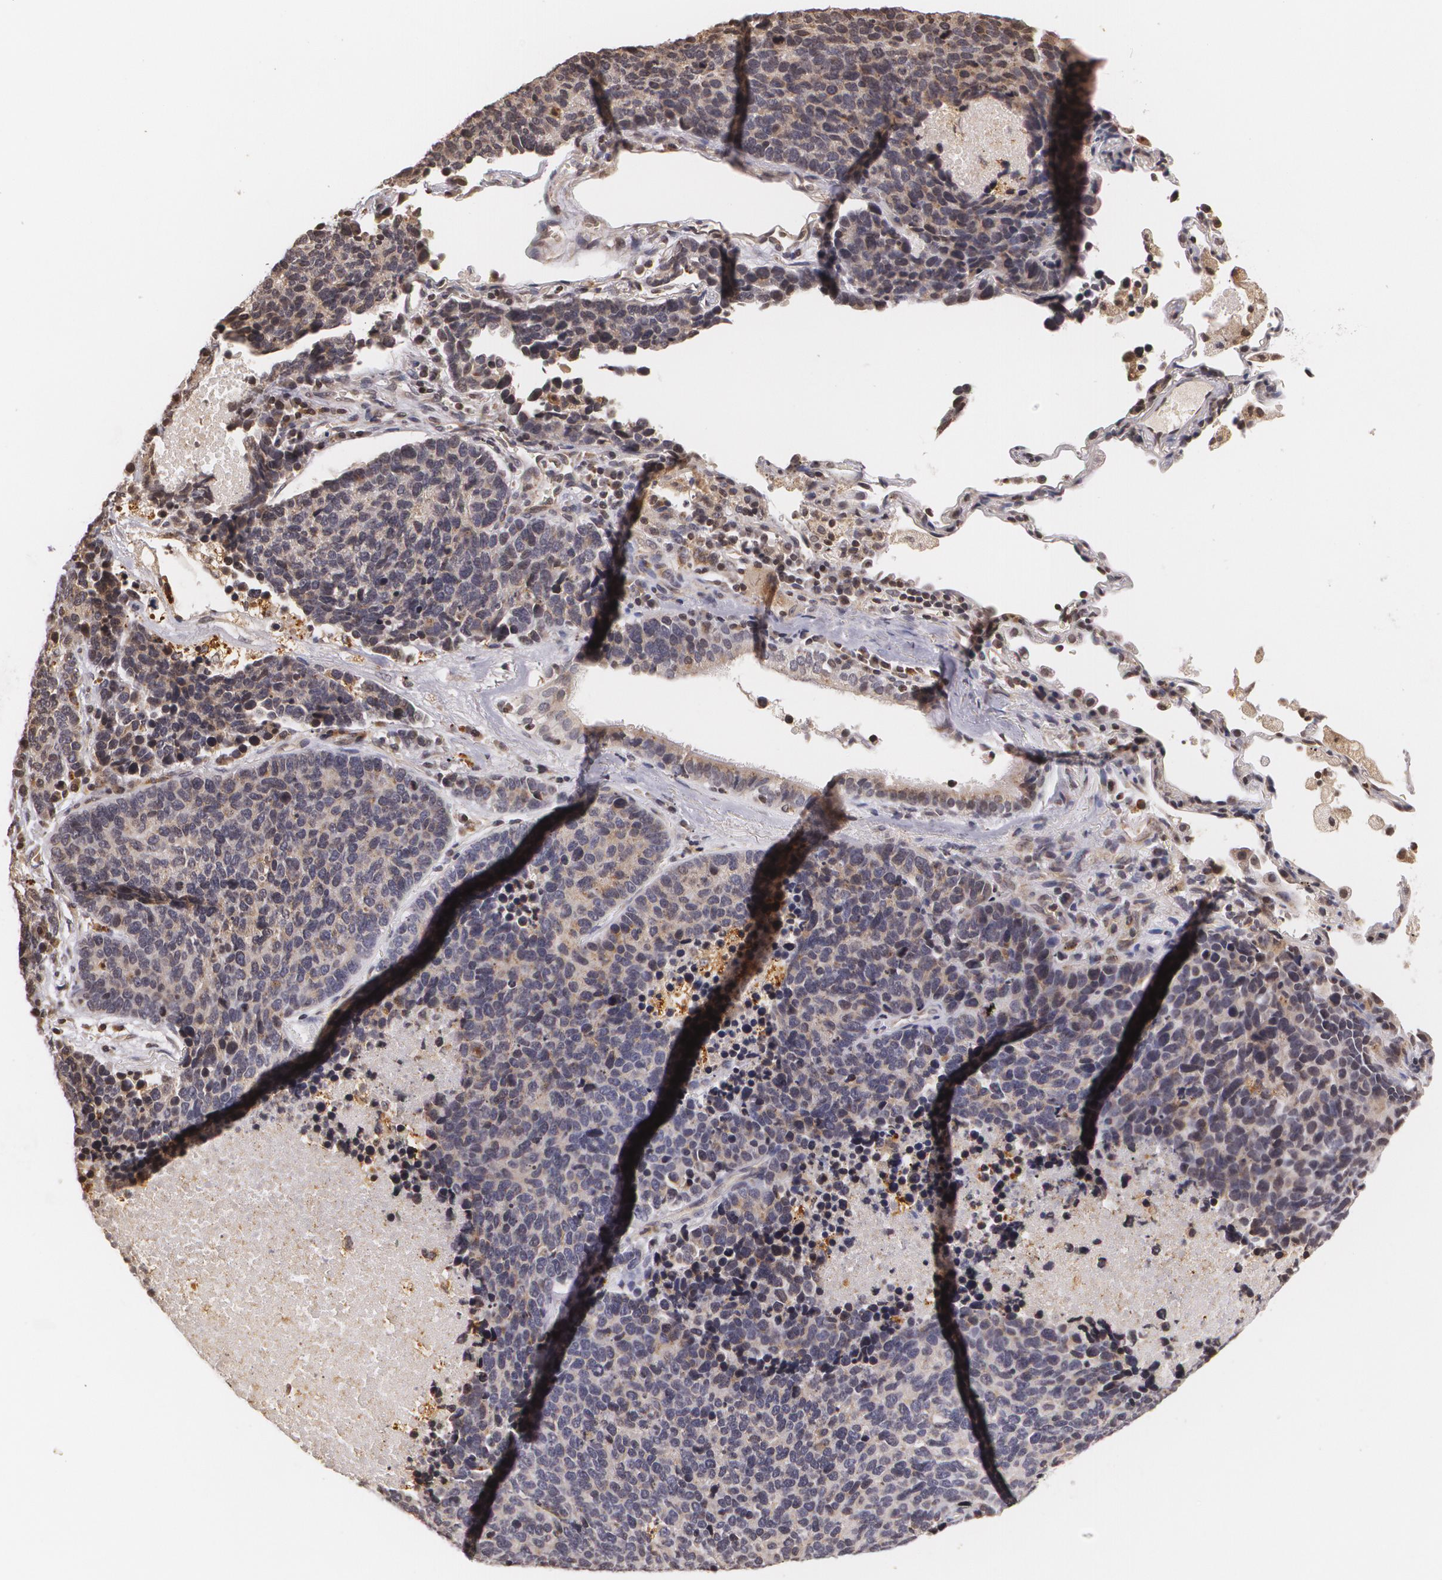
{"staining": {"intensity": "weak", "quantity": "<25%", "location": "cytoplasmic/membranous"}, "tissue": "lung cancer", "cell_type": "Tumor cells", "image_type": "cancer", "snomed": [{"axis": "morphology", "description": "Neoplasm, malignant, NOS"}, {"axis": "topography", "description": "Lung"}], "caption": "Immunohistochemistry micrograph of neoplastic tissue: lung cancer (malignant neoplasm) stained with DAB (3,3'-diaminobenzidine) demonstrates no significant protein positivity in tumor cells.", "gene": "VAV3", "patient": {"sex": "female", "age": 75}}